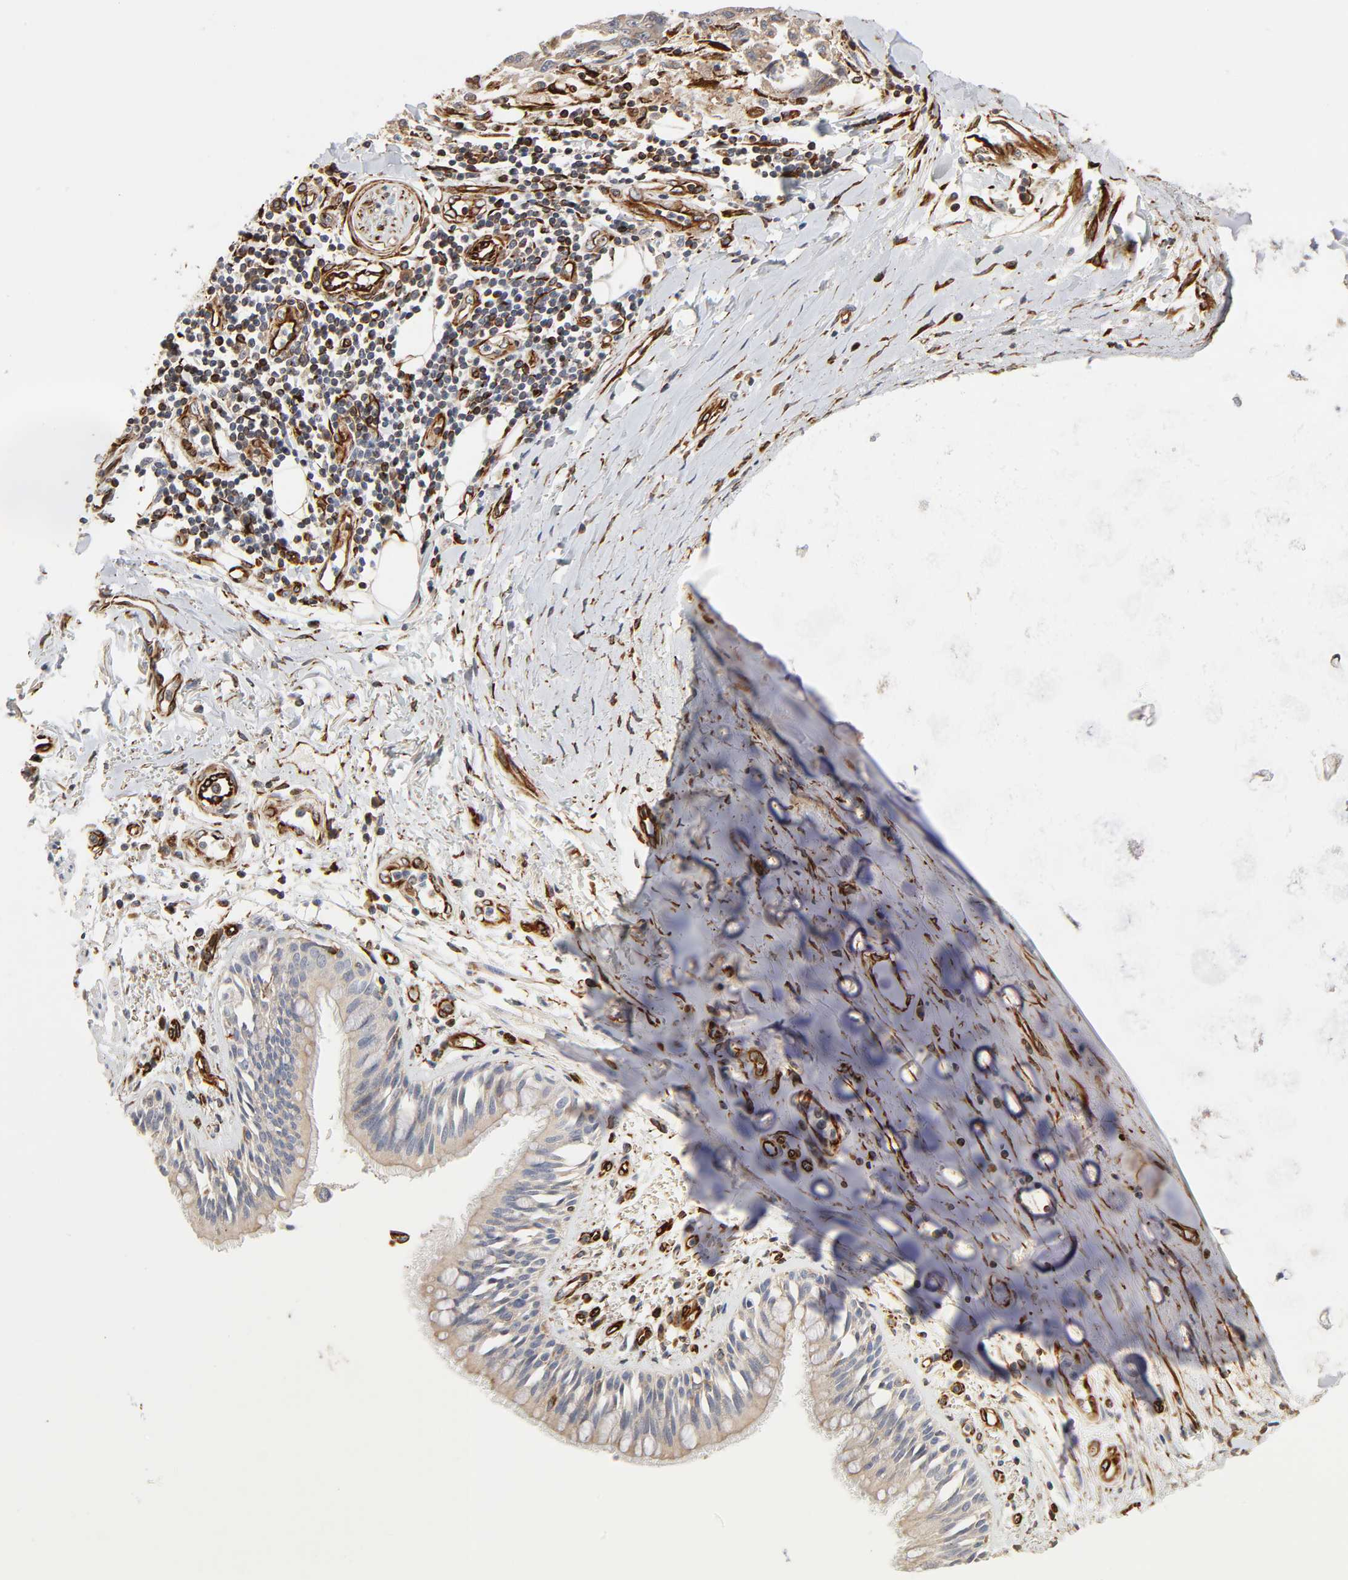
{"staining": {"intensity": "moderate", "quantity": "<25%", "location": "cytoplasmic/membranous"}, "tissue": "lung cancer", "cell_type": "Tumor cells", "image_type": "cancer", "snomed": [{"axis": "morphology", "description": "Squamous cell carcinoma, NOS"}, {"axis": "topography", "description": "Lung"}], "caption": "Immunohistochemistry (IHC) image of neoplastic tissue: human lung cancer stained using IHC shows low levels of moderate protein expression localized specifically in the cytoplasmic/membranous of tumor cells, appearing as a cytoplasmic/membranous brown color.", "gene": "FAM118A", "patient": {"sex": "male", "age": 68}}